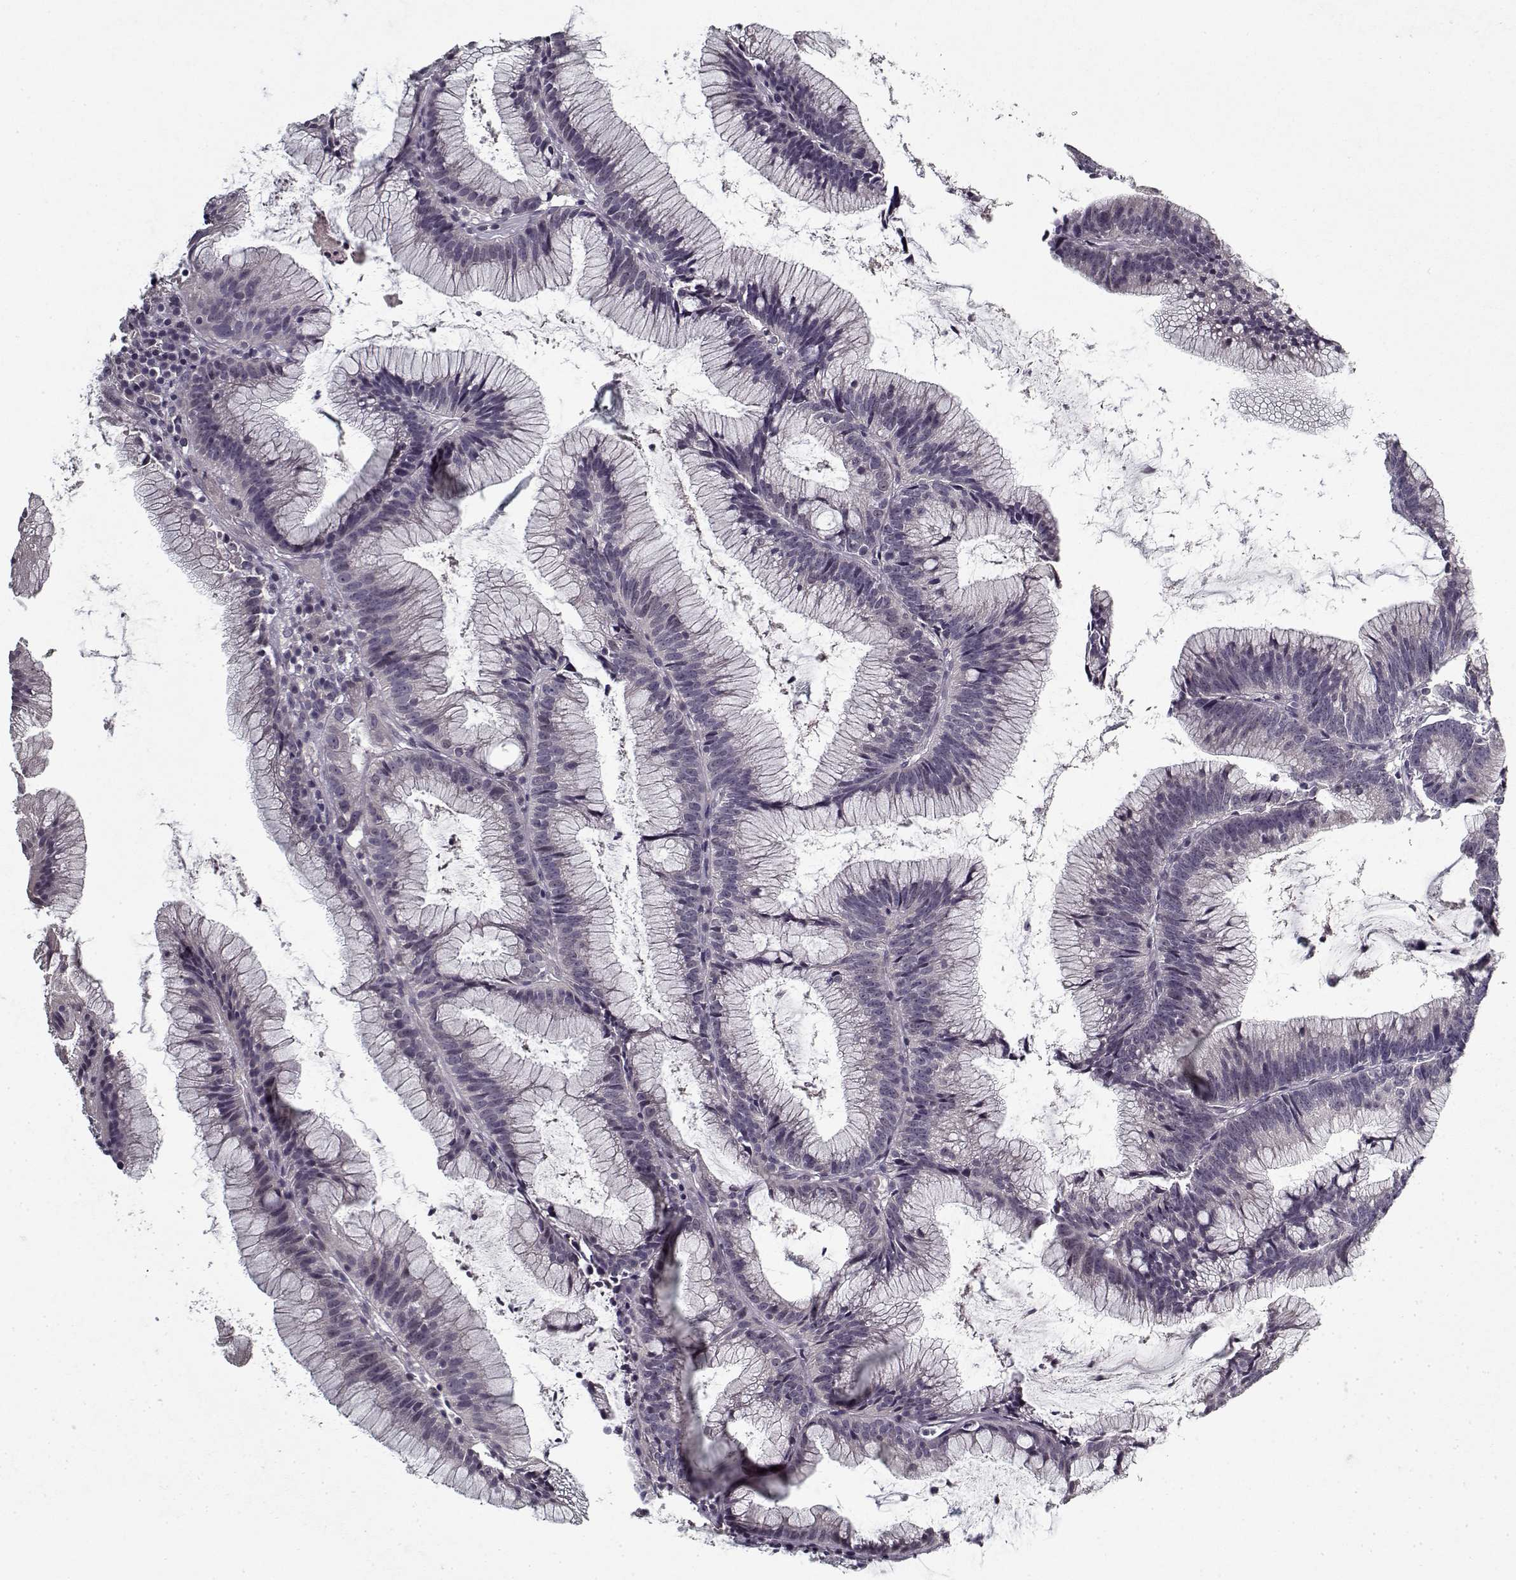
{"staining": {"intensity": "negative", "quantity": "none", "location": "none"}, "tissue": "colorectal cancer", "cell_type": "Tumor cells", "image_type": "cancer", "snomed": [{"axis": "morphology", "description": "Adenocarcinoma, NOS"}, {"axis": "topography", "description": "Colon"}], "caption": "Immunohistochemical staining of colorectal cancer (adenocarcinoma) demonstrates no significant staining in tumor cells. Nuclei are stained in blue.", "gene": "LAMA2", "patient": {"sex": "female", "age": 78}}